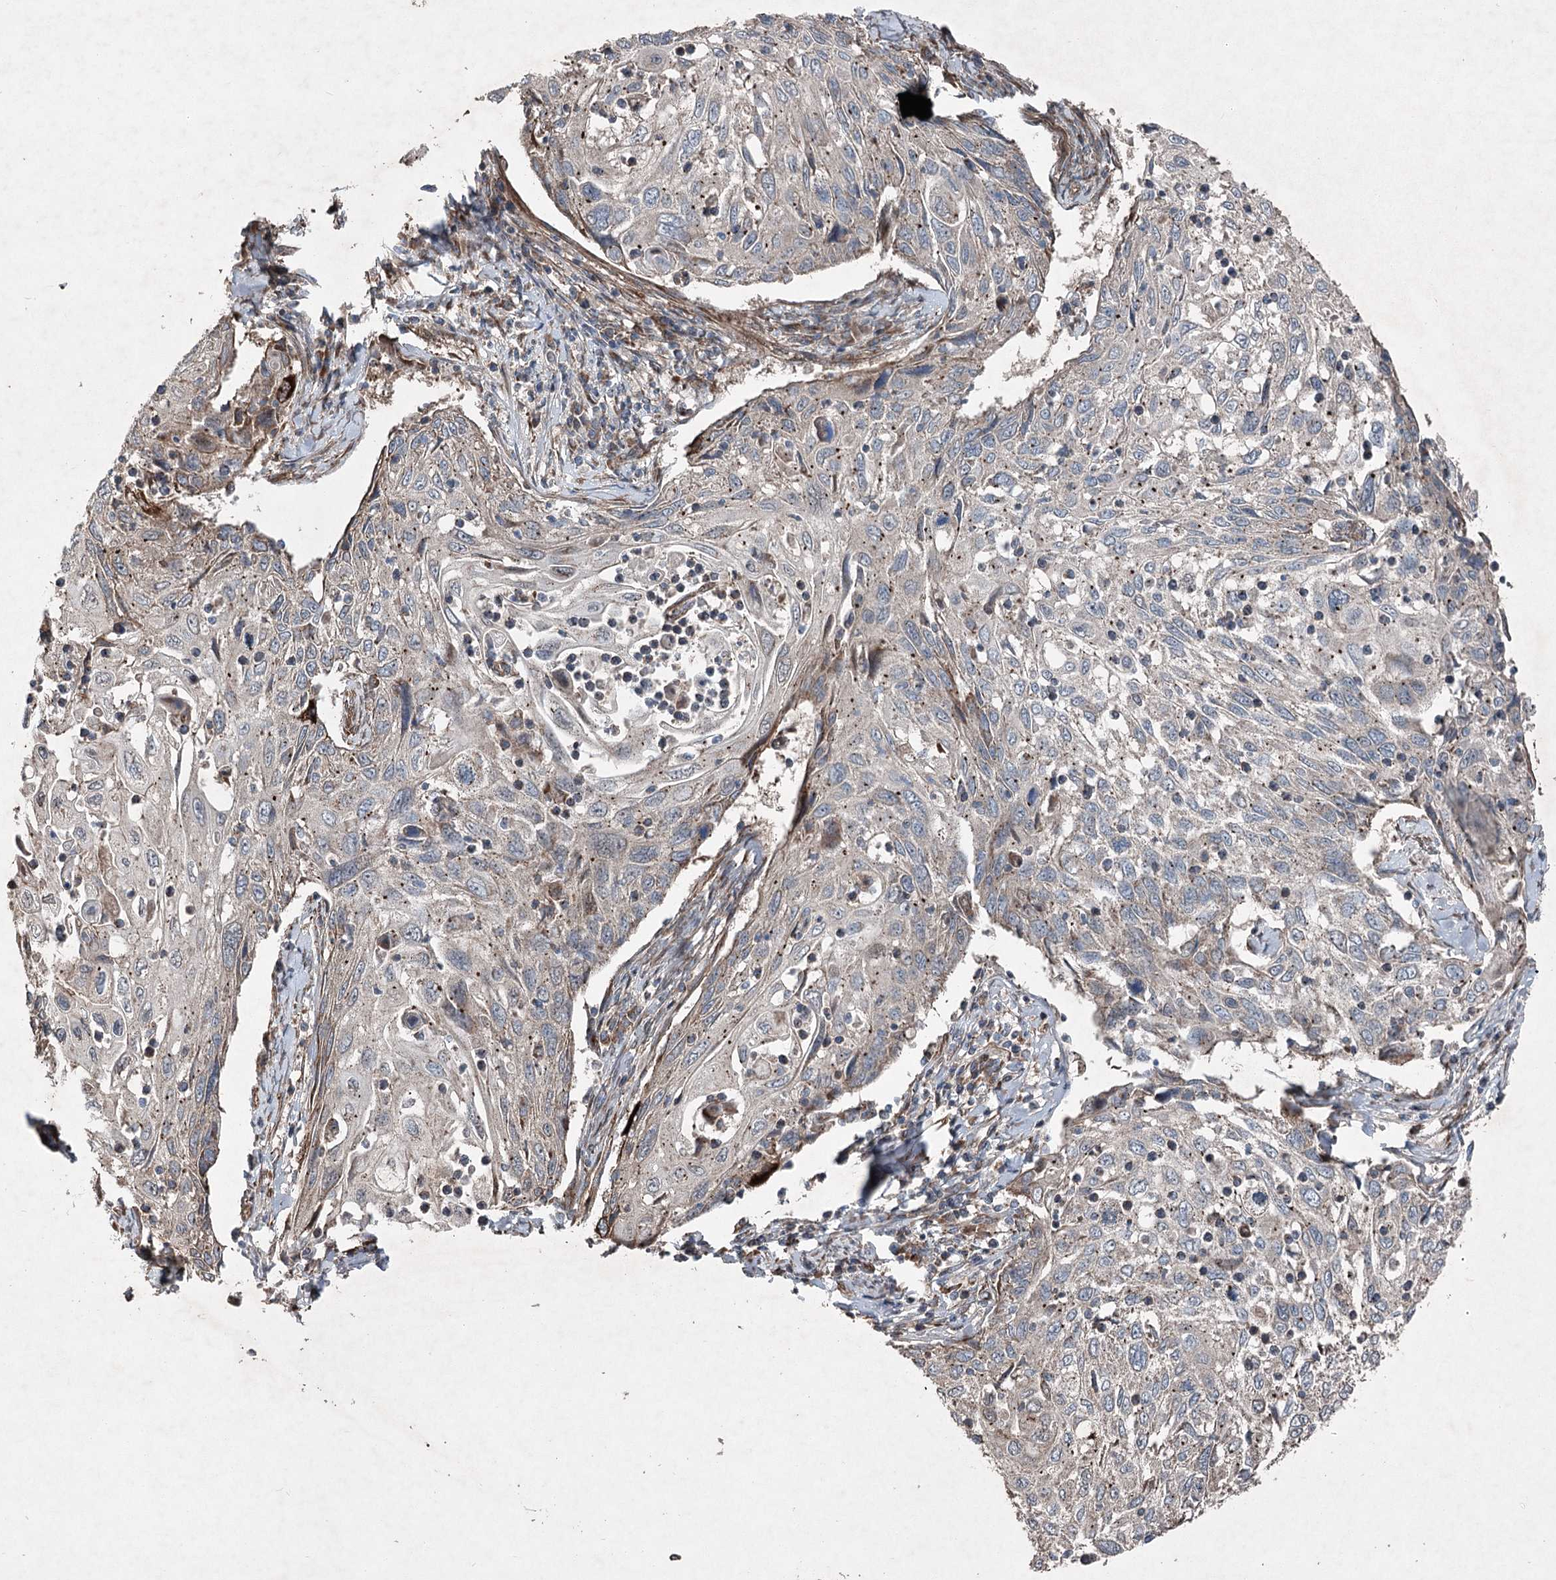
{"staining": {"intensity": "weak", "quantity": "<25%", "location": "cytoplasmic/membranous"}, "tissue": "cervical cancer", "cell_type": "Tumor cells", "image_type": "cancer", "snomed": [{"axis": "morphology", "description": "Squamous cell carcinoma, NOS"}, {"axis": "topography", "description": "Cervix"}], "caption": "This is an IHC micrograph of cervical squamous cell carcinoma. There is no expression in tumor cells.", "gene": "SERINC5", "patient": {"sex": "female", "age": 70}}